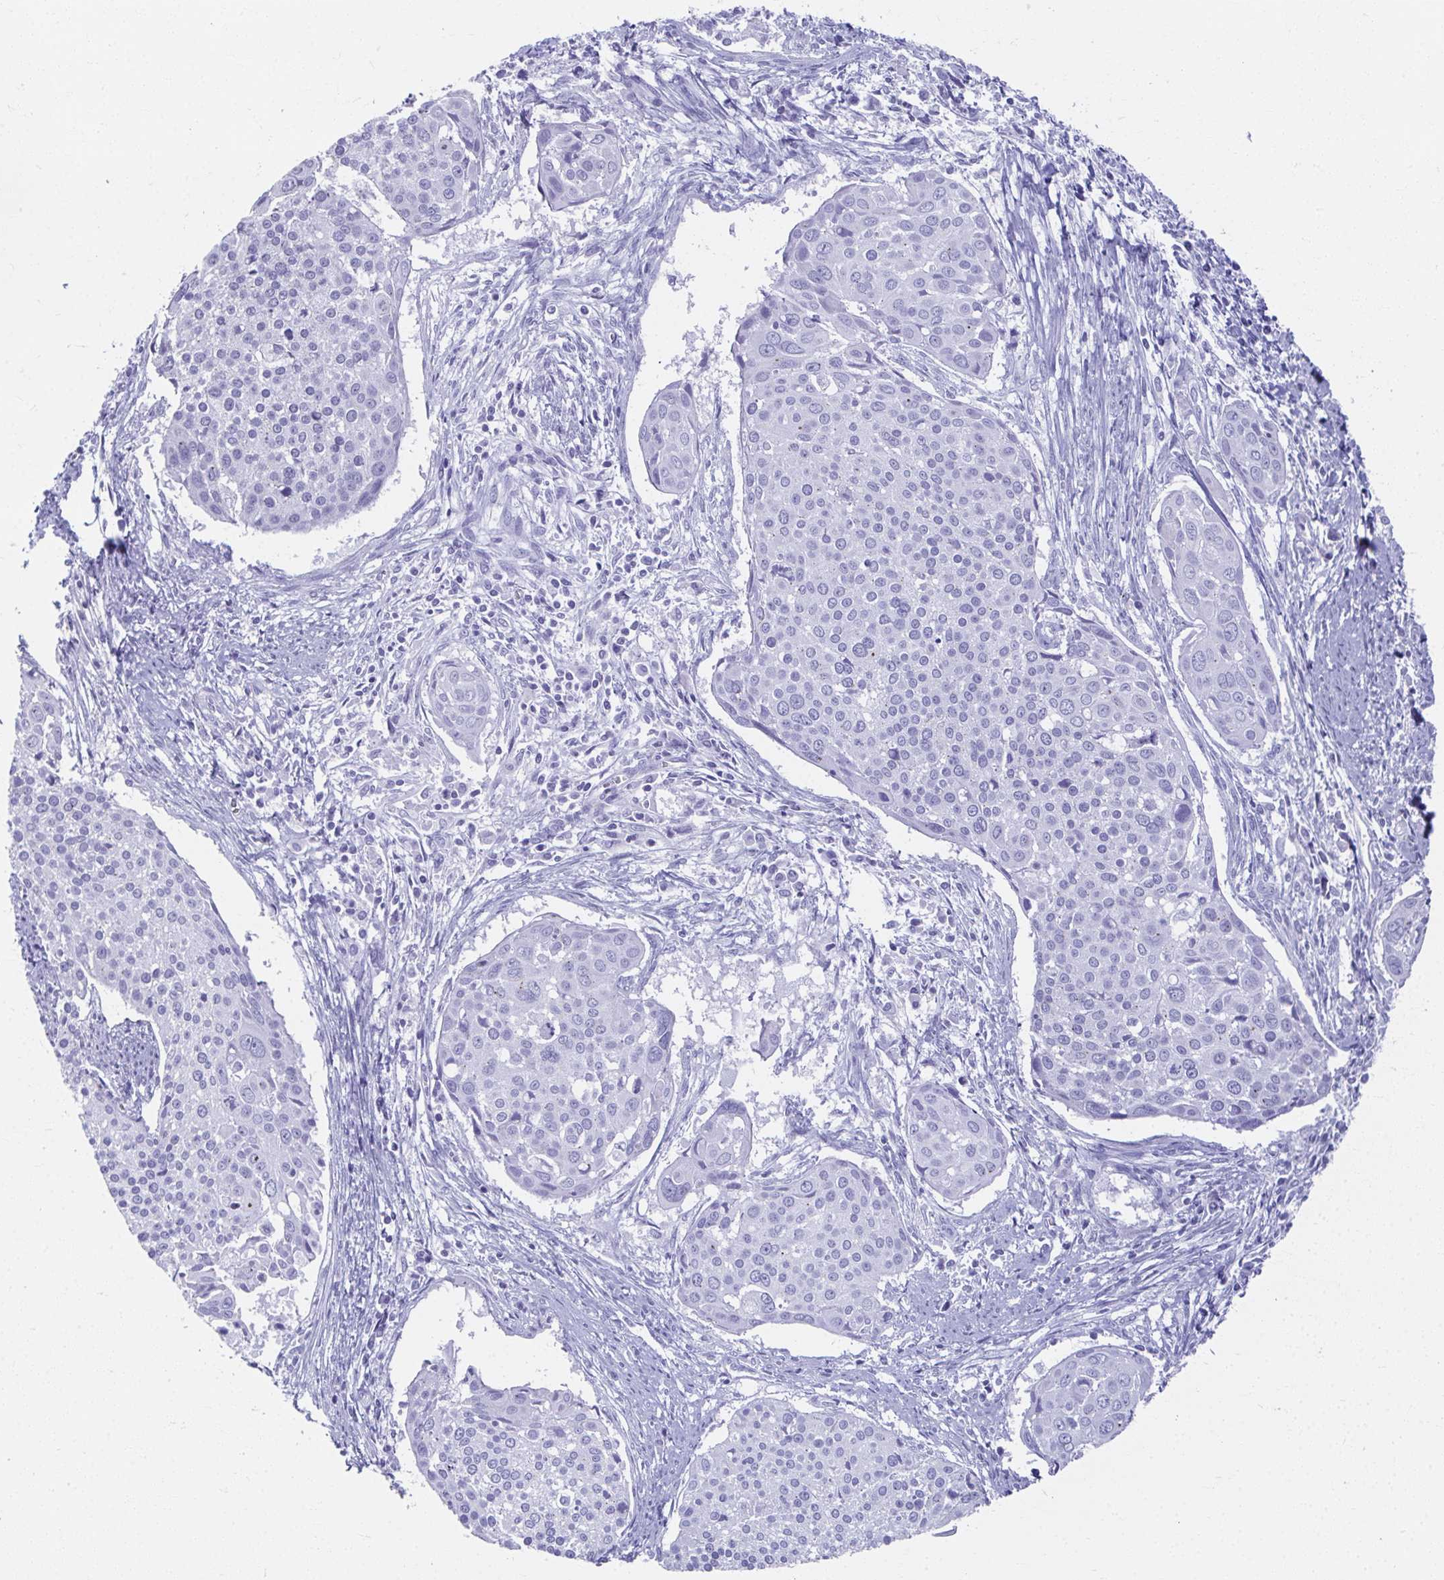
{"staining": {"intensity": "negative", "quantity": "none", "location": "none"}, "tissue": "cervical cancer", "cell_type": "Tumor cells", "image_type": "cancer", "snomed": [{"axis": "morphology", "description": "Squamous cell carcinoma, NOS"}, {"axis": "topography", "description": "Cervix"}], "caption": "DAB immunohistochemical staining of cervical squamous cell carcinoma demonstrates no significant staining in tumor cells.", "gene": "GHRL", "patient": {"sex": "female", "age": 39}}